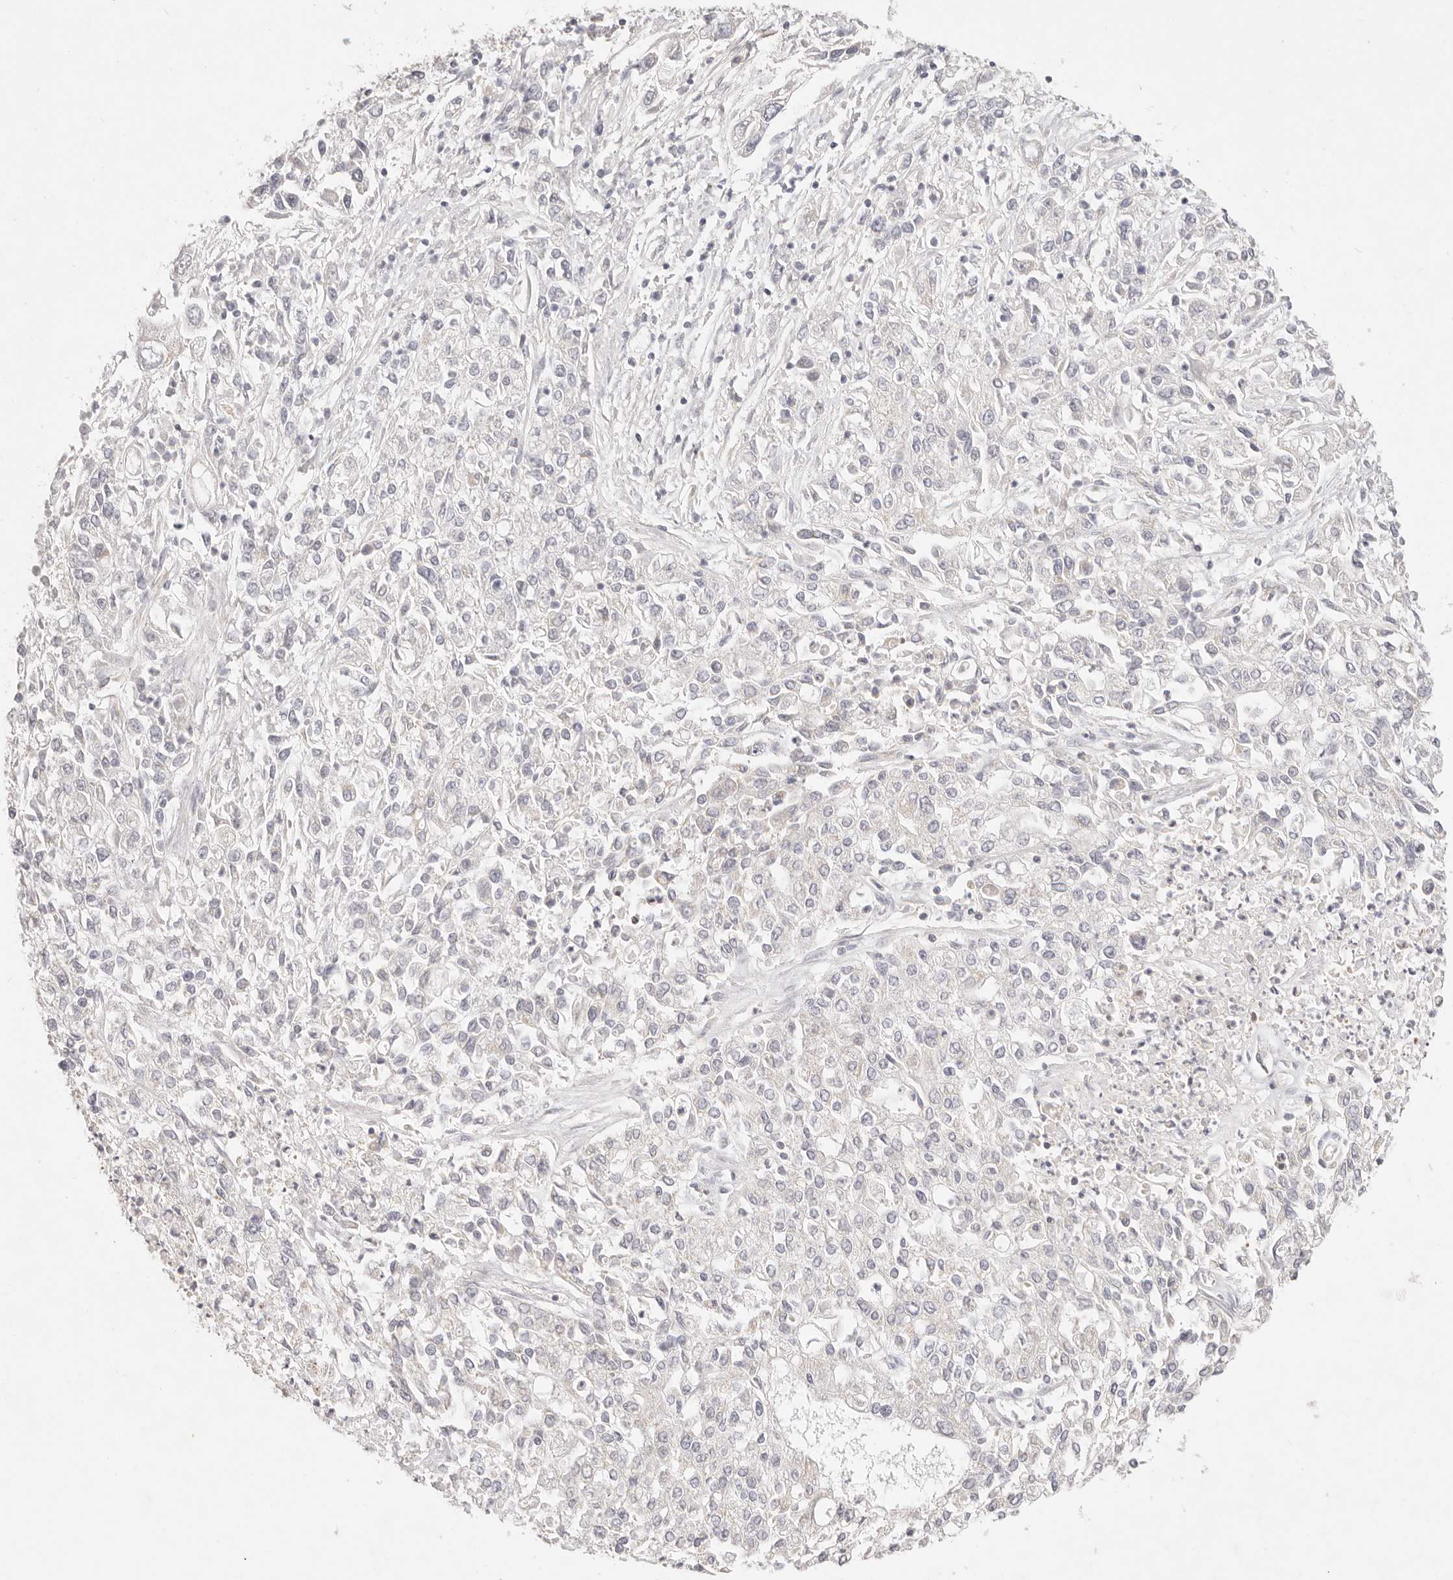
{"staining": {"intensity": "negative", "quantity": "none", "location": "none"}, "tissue": "endometrial cancer", "cell_type": "Tumor cells", "image_type": "cancer", "snomed": [{"axis": "morphology", "description": "Adenocarcinoma, NOS"}, {"axis": "topography", "description": "Endometrium"}], "caption": "Human adenocarcinoma (endometrial) stained for a protein using IHC shows no staining in tumor cells.", "gene": "GPR156", "patient": {"sex": "female", "age": 49}}